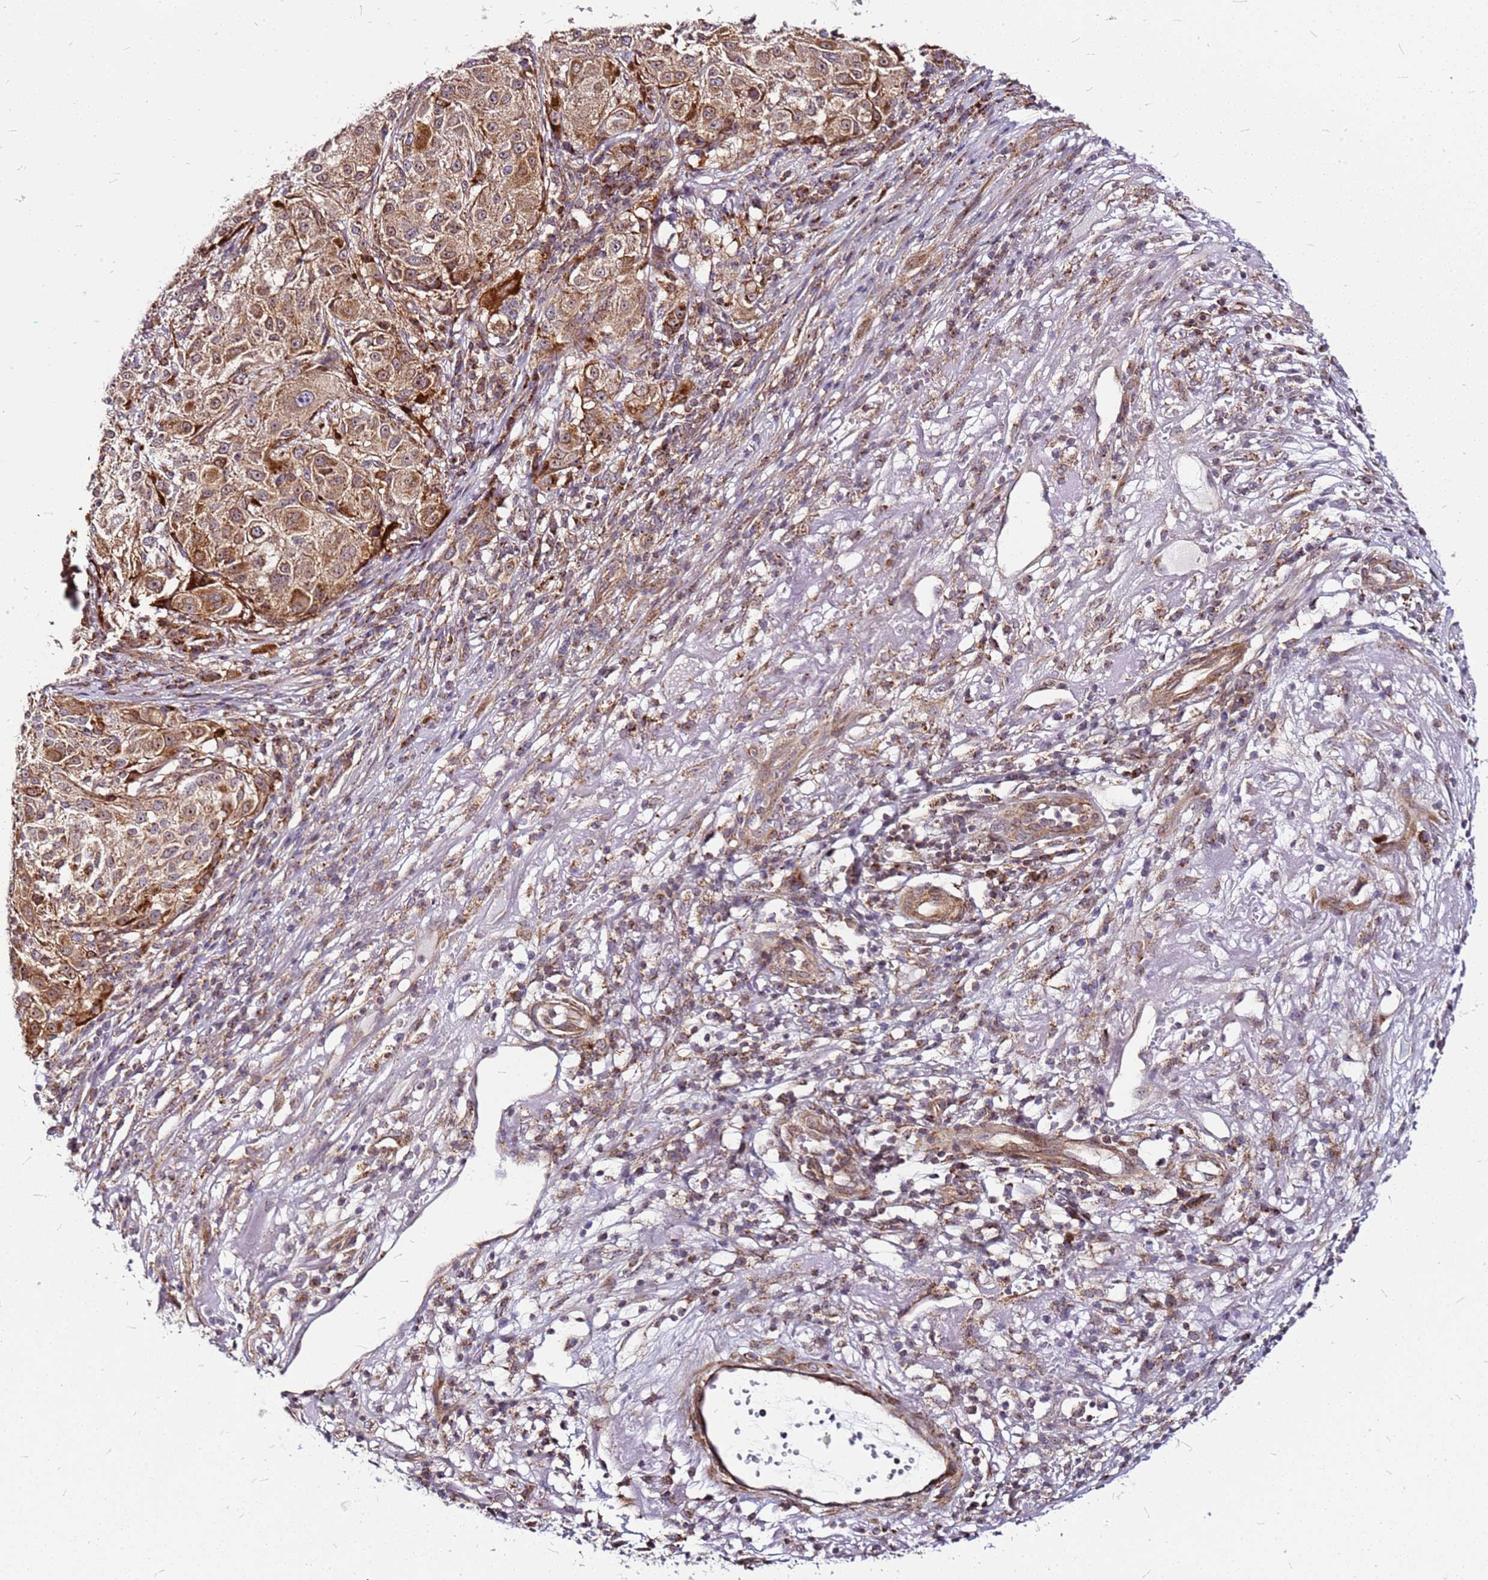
{"staining": {"intensity": "moderate", "quantity": ">75%", "location": "cytoplasmic/membranous"}, "tissue": "melanoma", "cell_type": "Tumor cells", "image_type": "cancer", "snomed": [{"axis": "morphology", "description": "Necrosis, NOS"}, {"axis": "morphology", "description": "Malignant melanoma, NOS"}, {"axis": "topography", "description": "Skin"}], "caption": "Immunohistochemistry (IHC) (DAB (3,3'-diaminobenzidine)) staining of malignant melanoma demonstrates moderate cytoplasmic/membranous protein positivity in approximately >75% of tumor cells.", "gene": "OR51T1", "patient": {"sex": "female", "age": 87}}